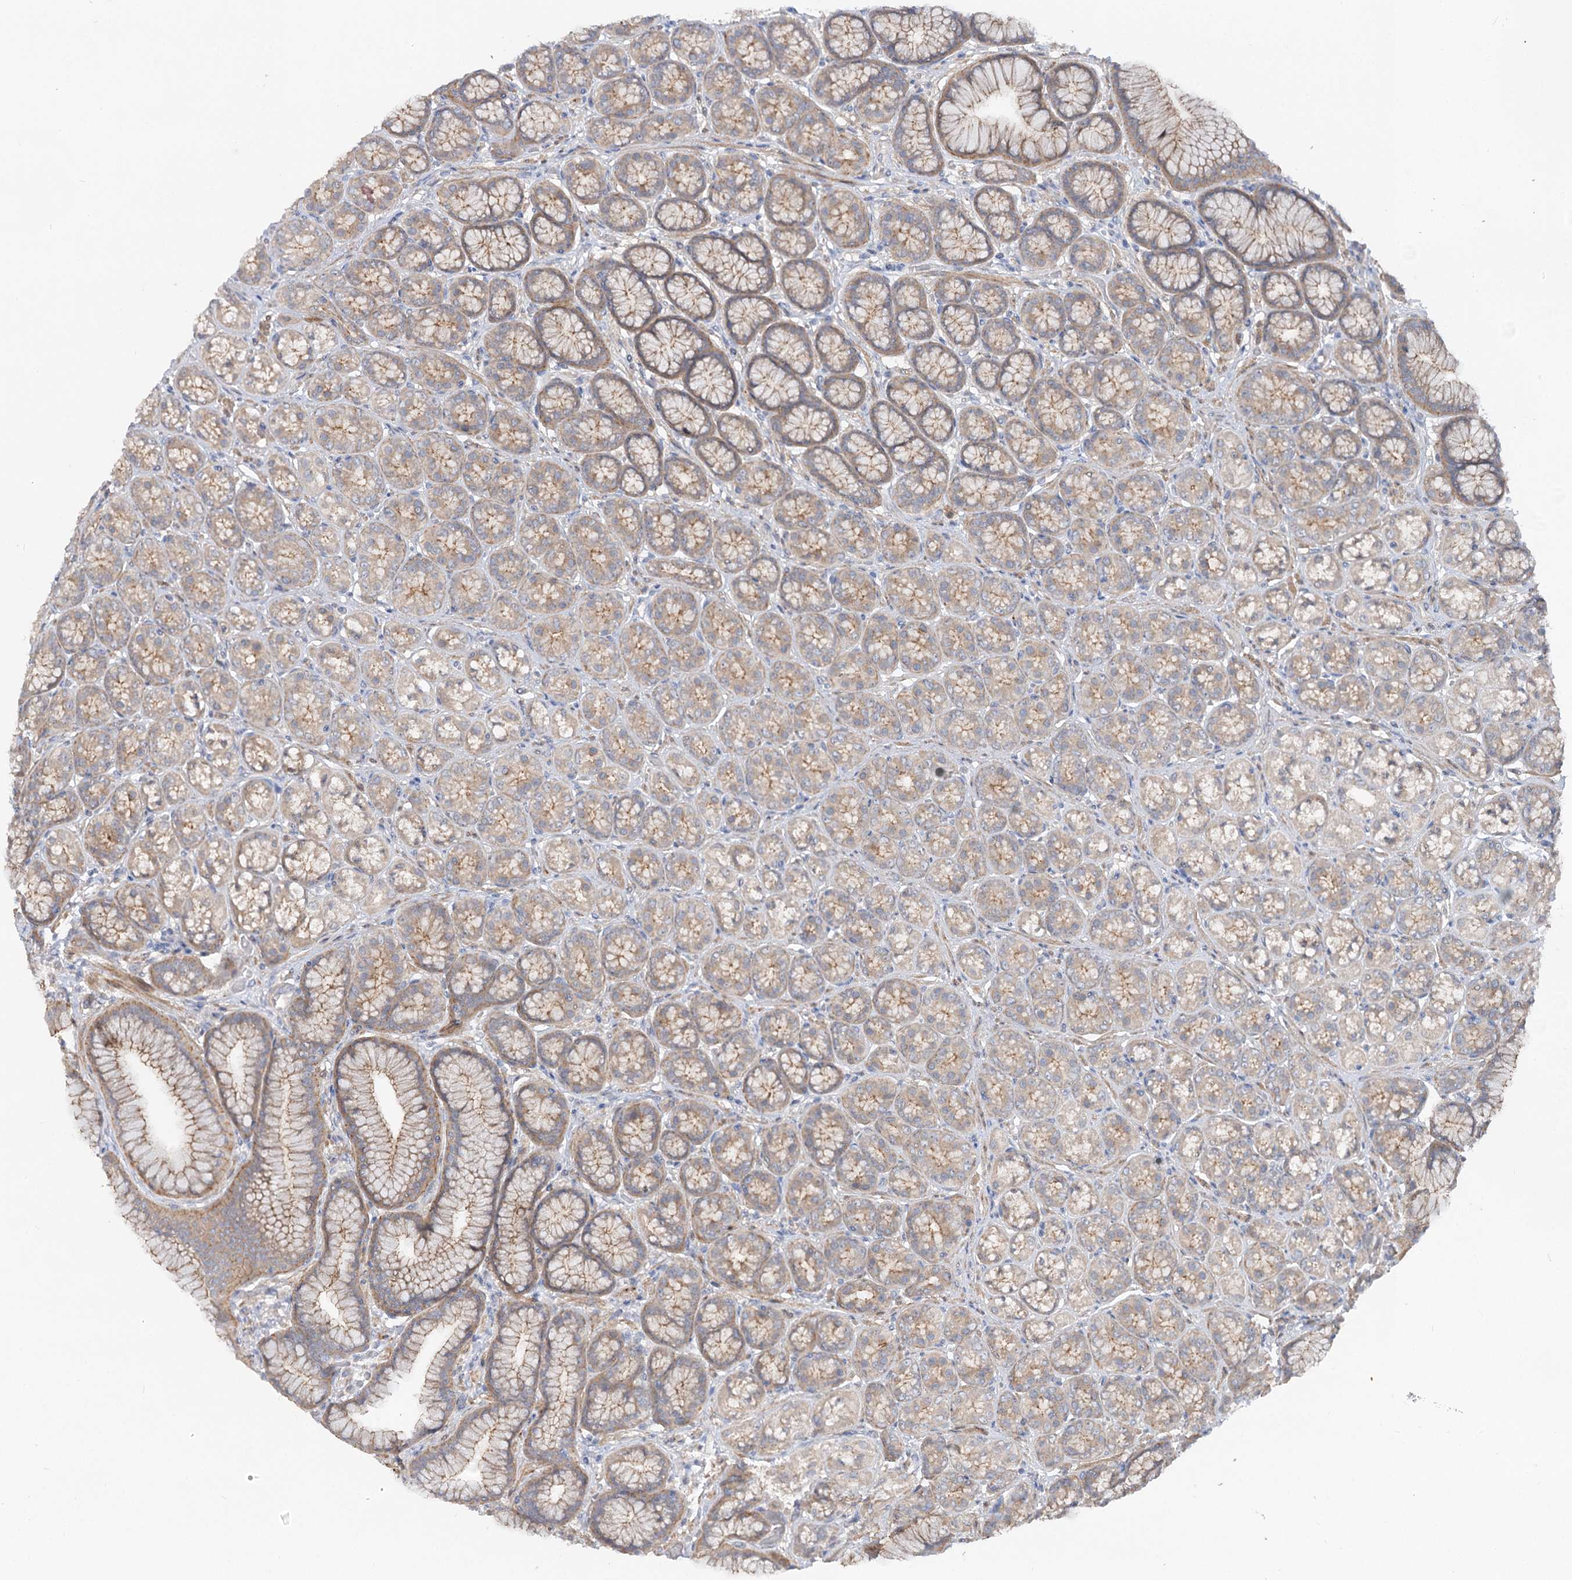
{"staining": {"intensity": "moderate", "quantity": ">75%", "location": "cytoplasmic/membranous"}, "tissue": "stomach", "cell_type": "Glandular cells", "image_type": "normal", "snomed": [{"axis": "morphology", "description": "Normal tissue, NOS"}, {"axis": "morphology", "description": "Adenocarcinoma, NOS"}, {"axis": "morphology", "description": "Adenocarcinoma, High grade"}, {"axis": "topography", "description": "Stomach, upper"}, {"axis": "topography", "description": "Stomach"}], "caption": "Immunohistochemistry micrograph of benign stomach: stomach stained using IHC shows medium levels of moderate protein expression localized specifically in the cytoplasmic/membranous of glandular cells, appearing as a cytoplasmic/membranous brown color.", "gene": "FGF19", "patient": {"sex": "female", "age": 65}}